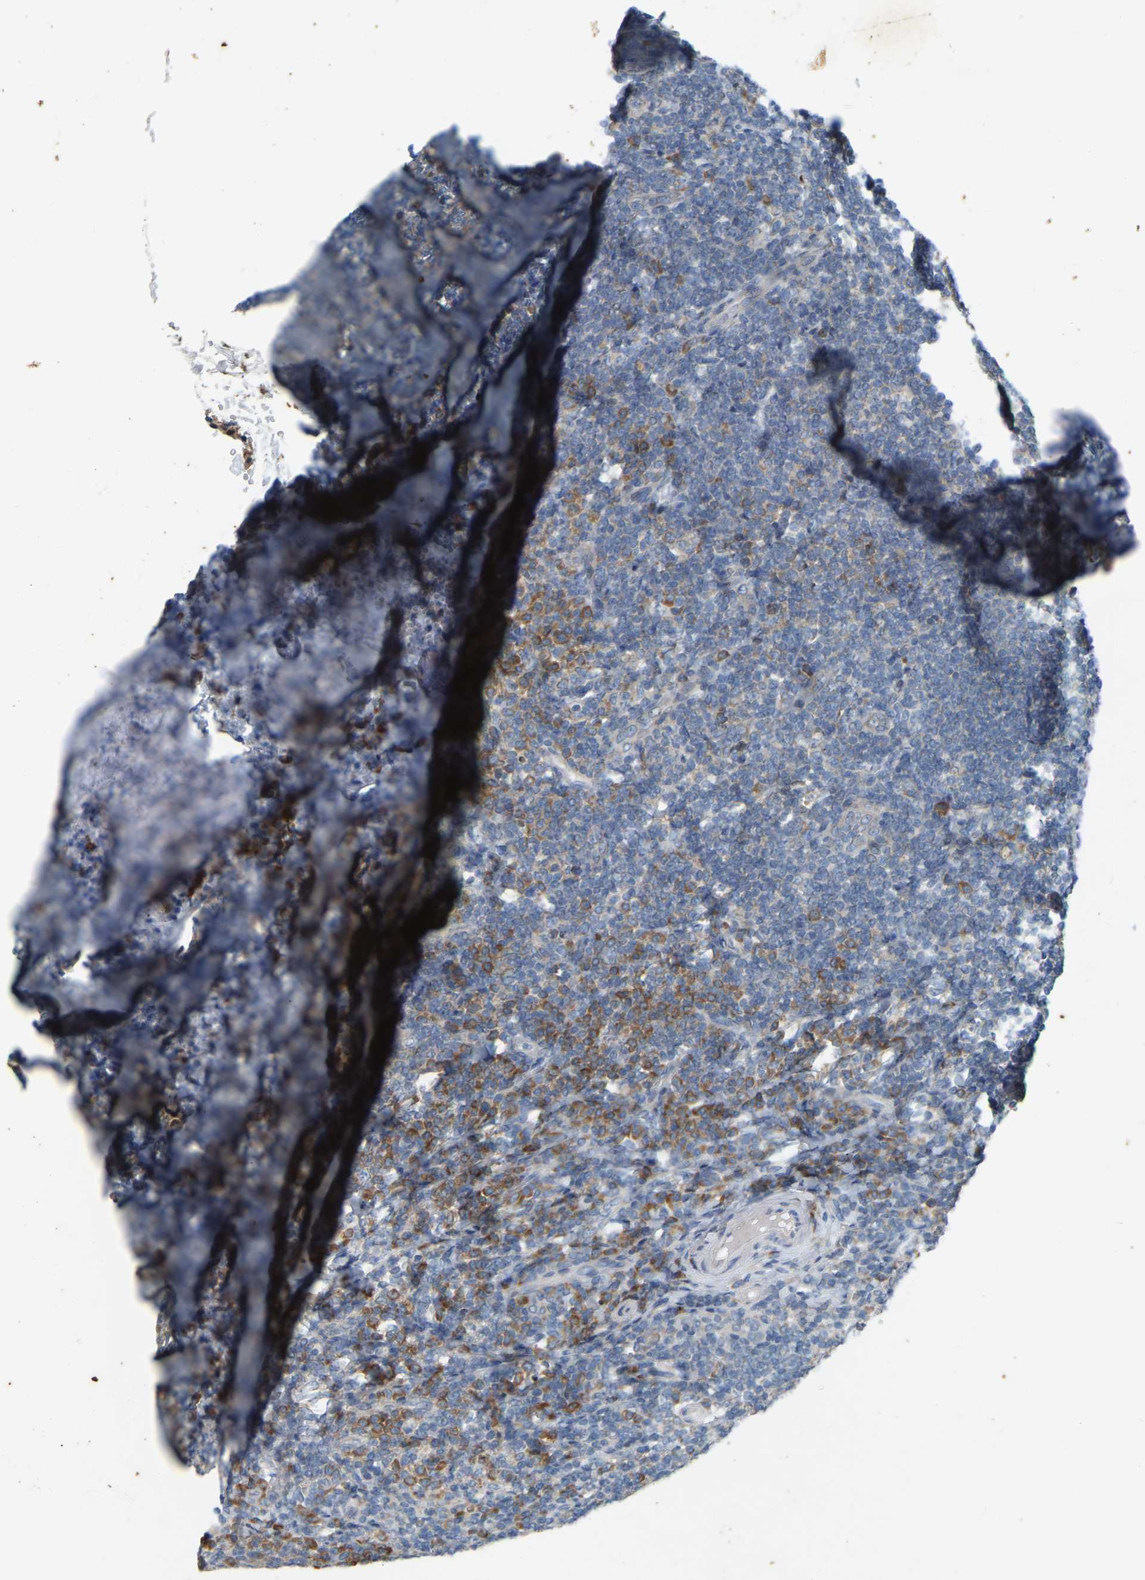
{"staining": {"intensity": "moderate", "quantity": "25%-75%", "location": "cytoplasmic/membranous"}, "tissue": "tonsil", "cell_type": "Non-germinal center cells", "image_type": "normal", "snomed": [{"axis": "morphology", "description": "Normal tissue, NOS"}, {"axis": "topography", "description": "Tonsil"}], "caption": "Protein expression analysis of normal human tonsil reveals moderate cytoplasmic/membranous positivity in approximately 25%-75% of non-germinal center cells. The protein is stained brown, and the nuclei are stained in blue (DAB IHC with brightfield microscopy, high magnification).", "gene": "ENSG00000283765", "patient": {"sex": "male", "age": 37}}